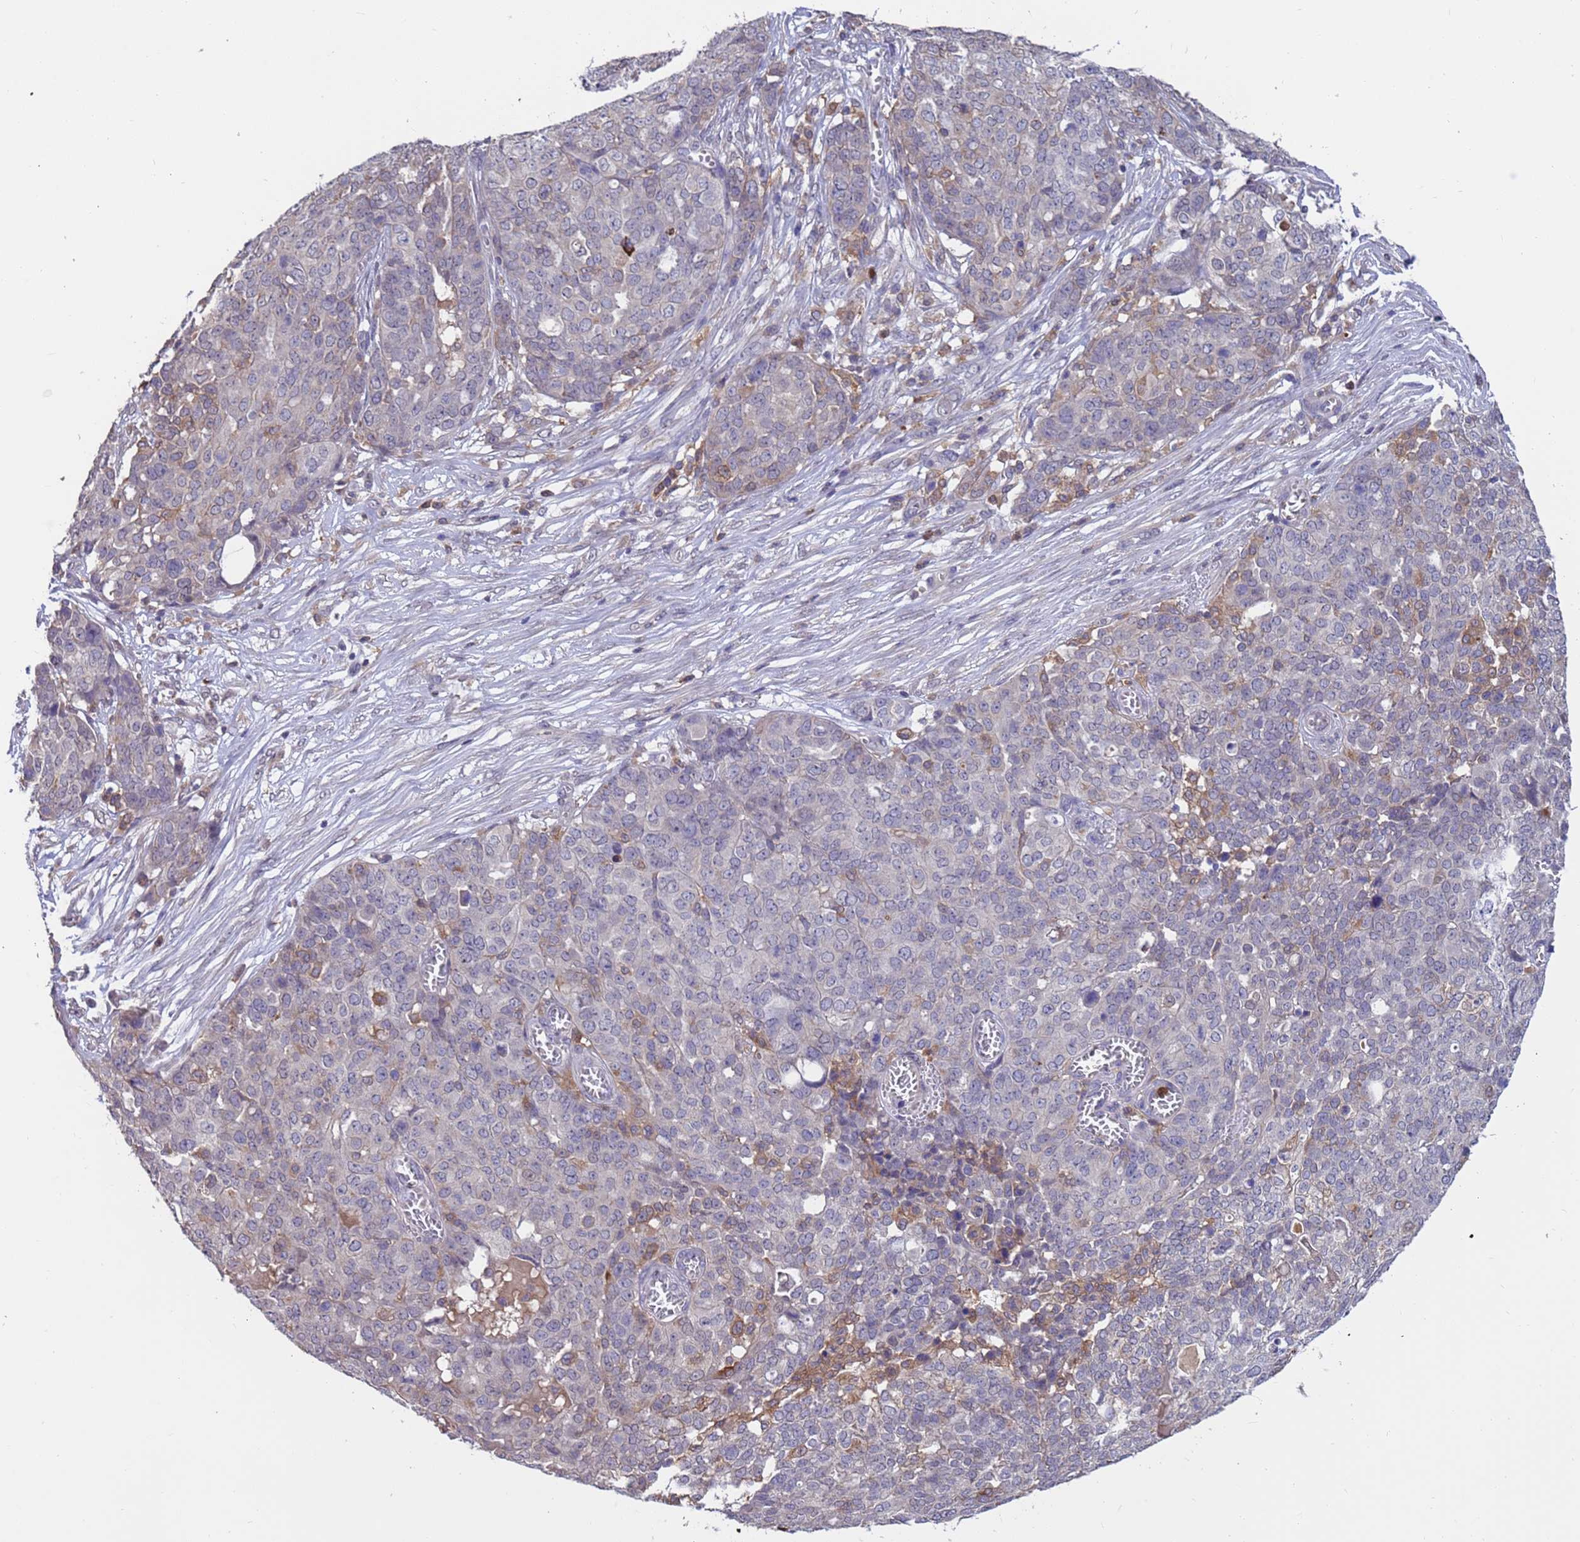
{"staining": {"intensity": "negative", "quantity": "none", "location": "none"}, "tissue": "ovarian cancer", "cell_type": "Tumor cells", "image_type": "cancer", "snomed": [{"axis": "morphology", "description": "Cystadenocarcinoma, serous, NOS"}, {"axis": "topography", "description": "Soft tissue"}, {"axis": "topography", "description": "Ovary"}], "caption": "A micrograph of human ovarian cancer (serous cystadenocarcinoma) is negative for staining in tumor cells. The staining was performed using DAB to visualize the protein expression in brown, while the nuclei were stained in blue with hematoxylin (Magnification: 20x).", "gene": "AMPD3", "patient": {"sex": "female", "age": 57}}